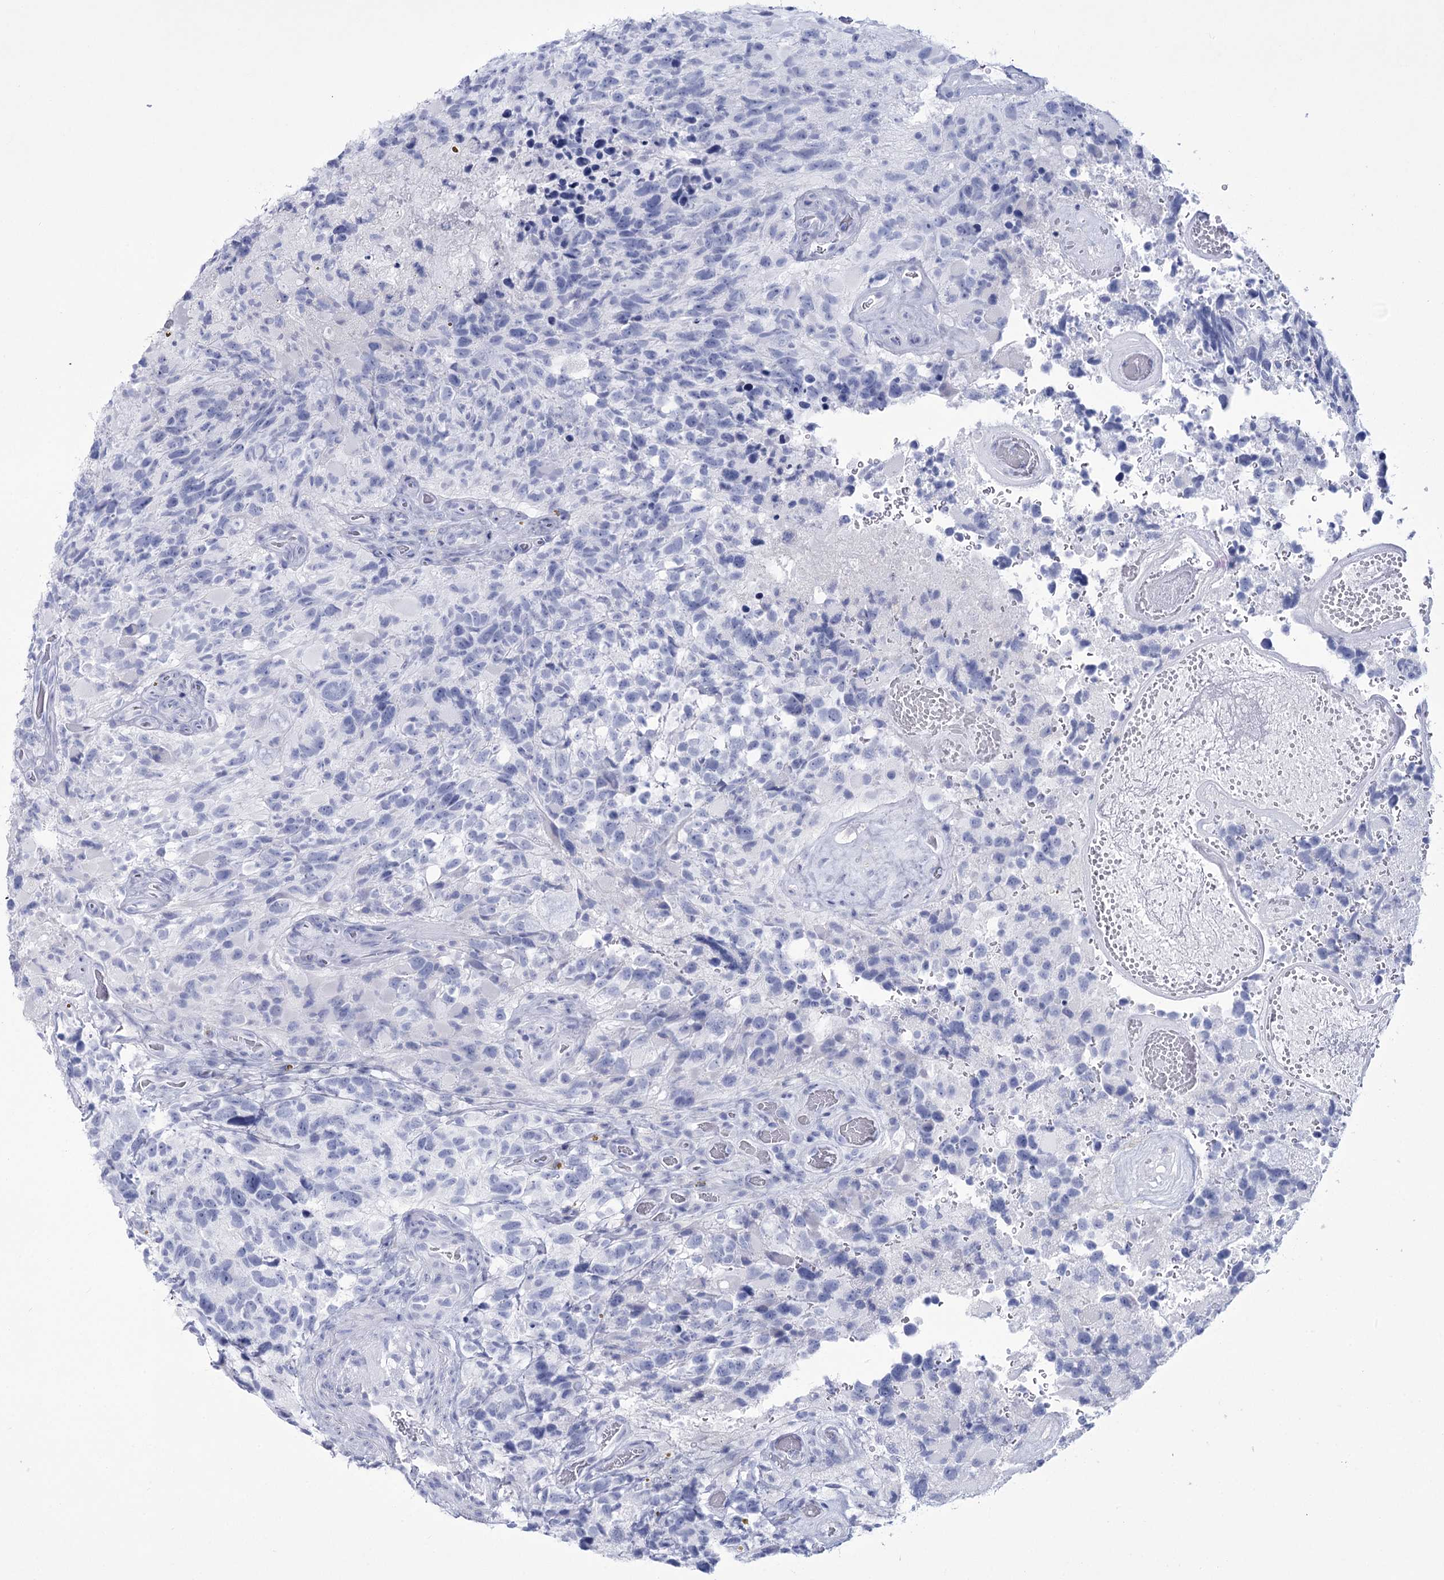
{"staining": {"intensity": "negative", "quantity": "none", "location": "none"}, "tissue": "glioma", "cell_type": "Tumor cells", "image_type": "cancer", "snomed": [{"axis": "morphology", "description": "Glioma, malignant, High grade"}, {"axis": "topography", "description": "Brain"}], "caption": "A high-resolution image shows immunohistochemistry staining of glioma, which demonstrates no significant staining in tumor cells.", "gene": "RNF186", "patient": {"sex": "male", "age": 69}}